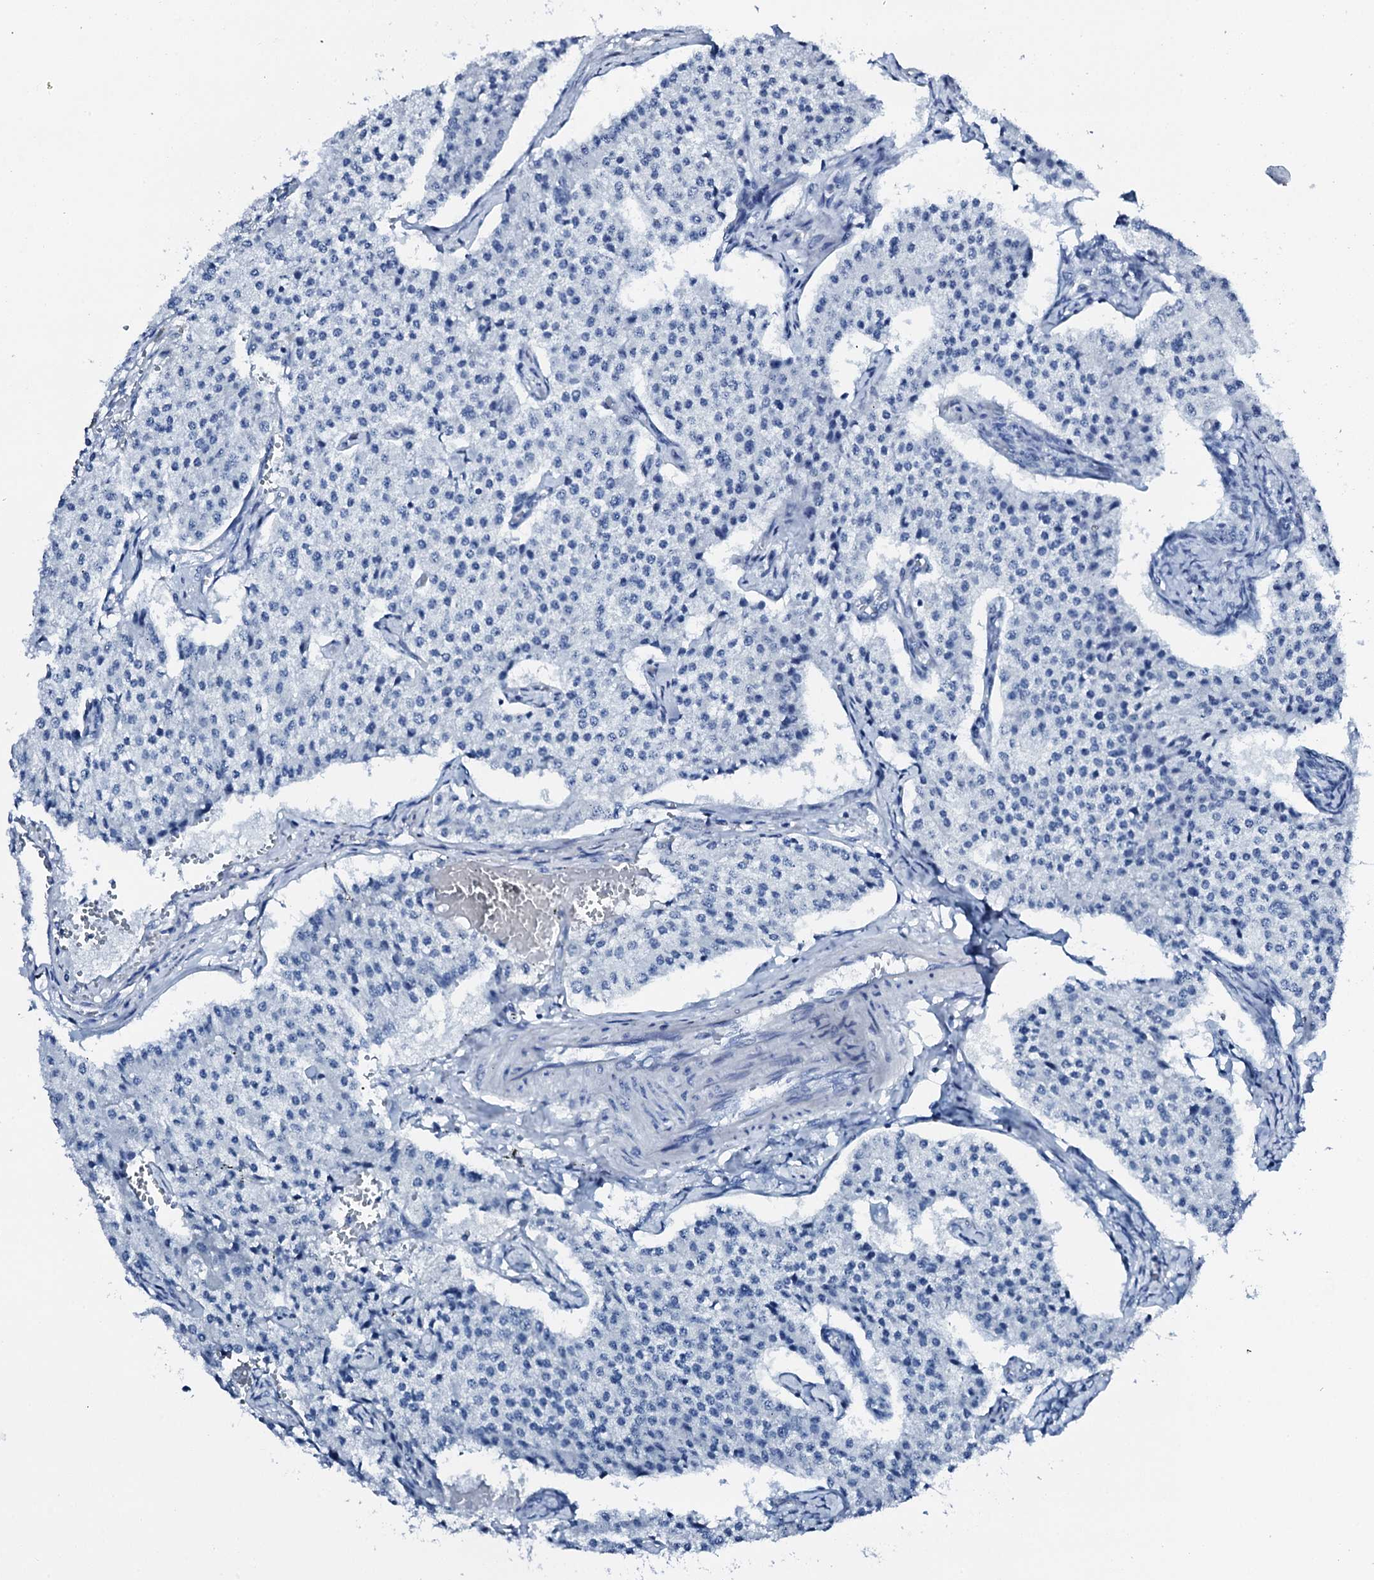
{"staining": {"intensity": "negative", "quantity": "none", "location": "none"}, "tissue": "carcinoid", "cell_type": "Tumor cells", "image_type": "cancer", "snomed": [{"axis": "morphology", "description": "Carcinoid, malignant, NOS"}, {"axis": "topography", "description": "Colon"}], "caption": "Tumor cells are negative for brown protein staining in malignant carcinoid.", "gene": "PTH", "patient": {"sex": "female", "age": 52}}